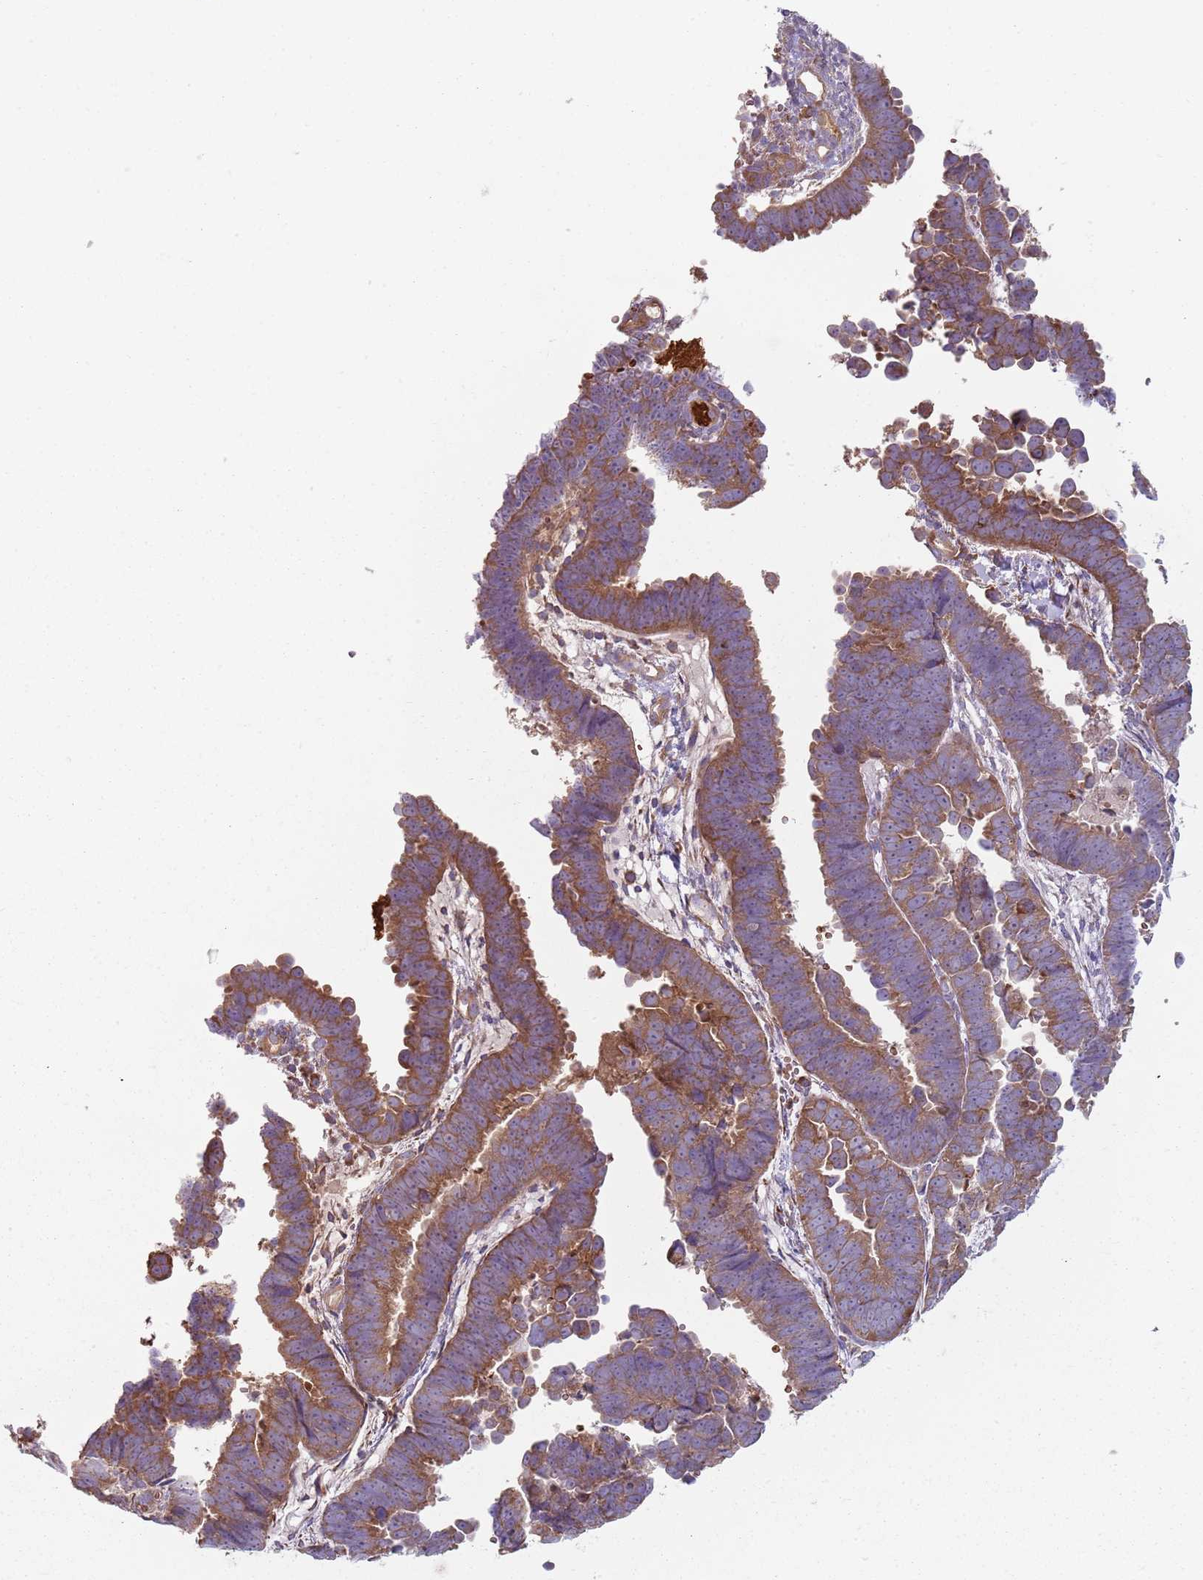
{"staining": {"intensity": "strong", "quantity": ">75%", "location": "cytoplasmic/membranous"}, "tissue": "endometrial cancer", "cell_type": "Tumor cells", "image_type": "cancer", "snomed": [{"axis": "morphology", "description": "Adenocarcinoma, NOS"}, {"axis": "topography", "description": "Endometrium"}], "caption": "Immunohistochemical staining of endometrial cancer (adenocarcinoma) demonstrates strong cytoplasmic/membranous protein staining in about >75% of tumor cells. (brown staining indicates protein expression, while blue staining denotes nuclei).", "gene": "SPATA2", "patient": {"sex": "female", "age": 75}}